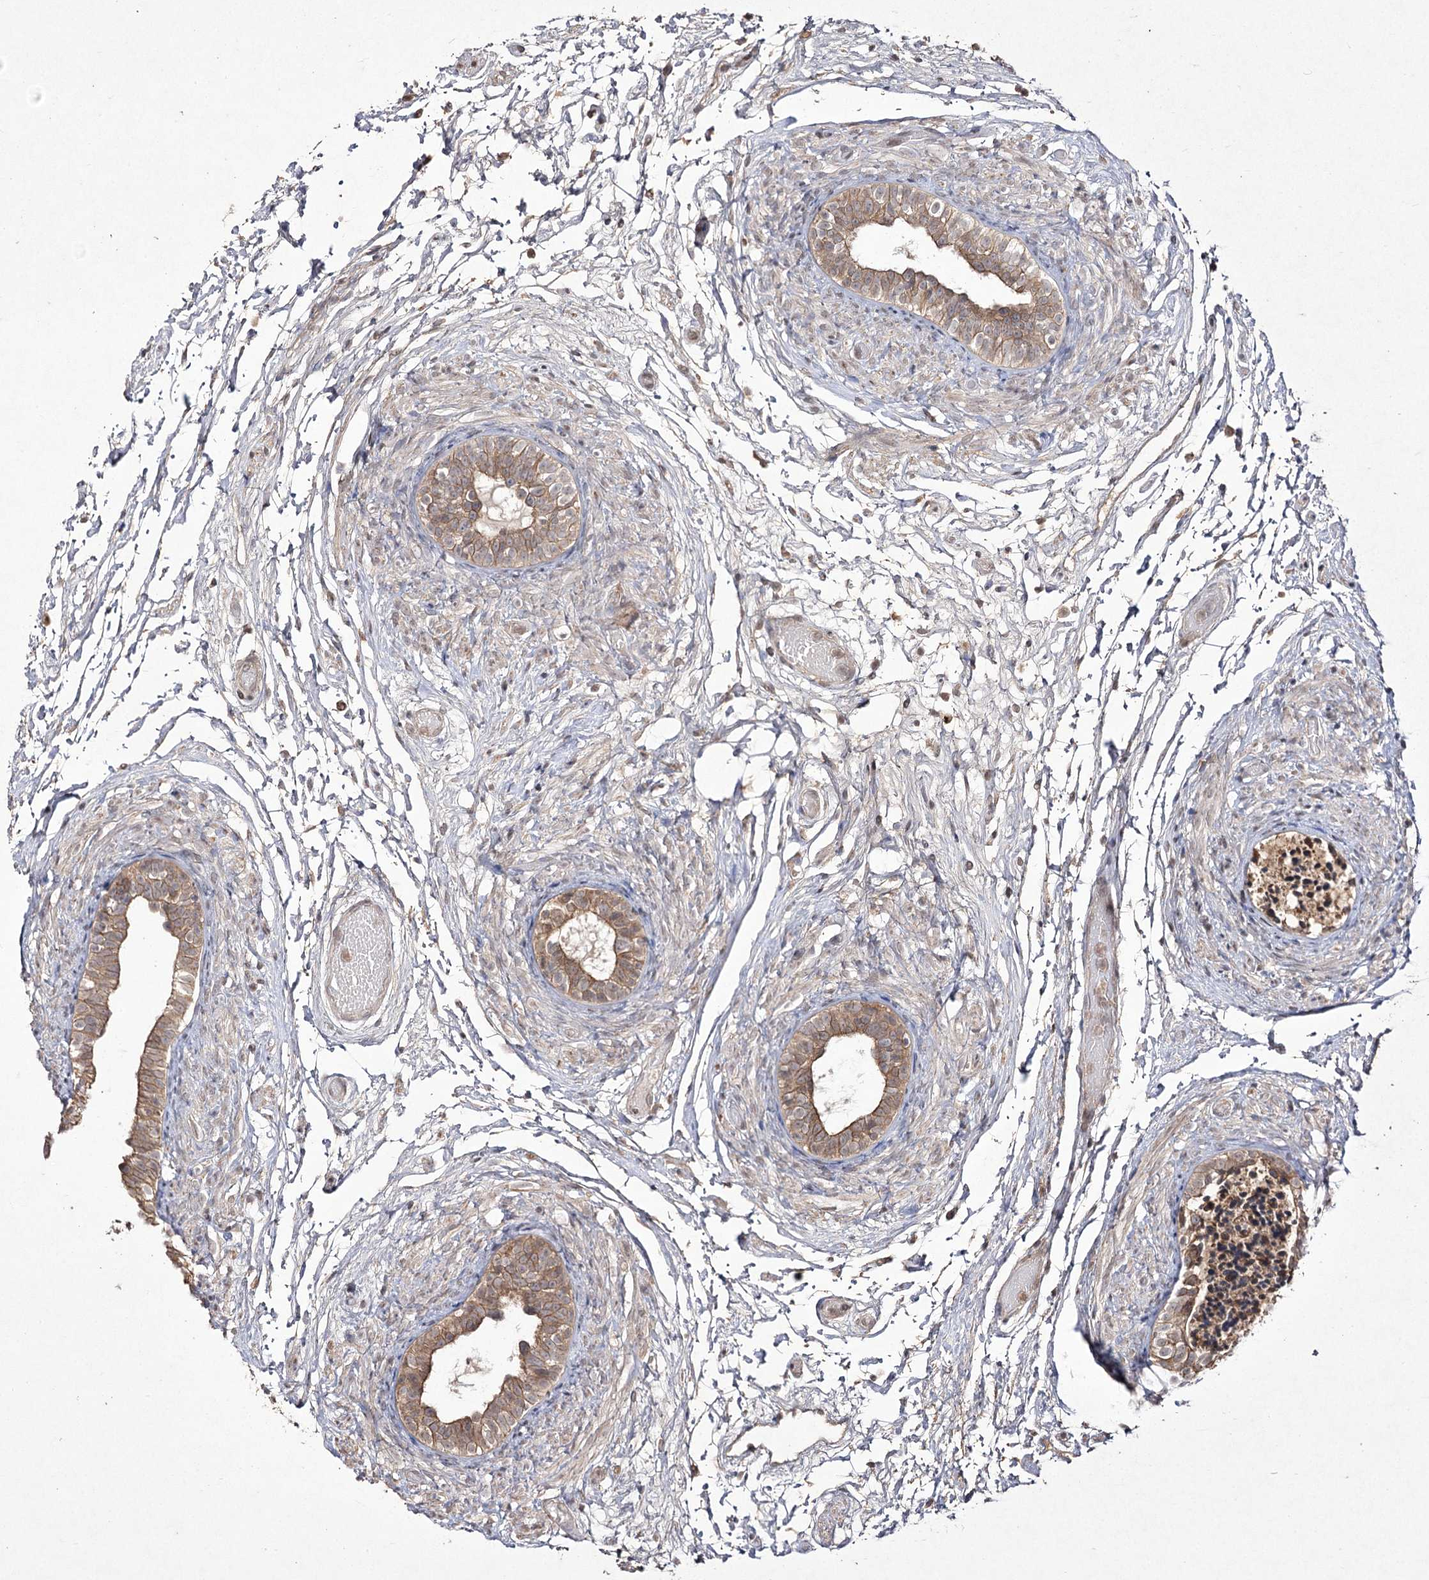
{"staining": {"intensity": "moderate", "quantity": ">75%", "location": "cytoplasmic/membranous"}, "tissue": "epididymis", "cell_type": "Glandular cells", "image_type": "normal", "snomed": [{"axis": "morphology", "description": "Normal tissue, NOS"}, {"axis": "topography", "description": "Epididymis"}], "caption": "Benign epididymis displays moderate cytoplasmic/membranous staining in approximately >75% of glandular cells (Stains: DAB in brown, nuclei in blue, Microscopy: brightfield microscopy at high magnification)..", "gene": "FANCL", "patient": {"sex": "male", "age": 5}}